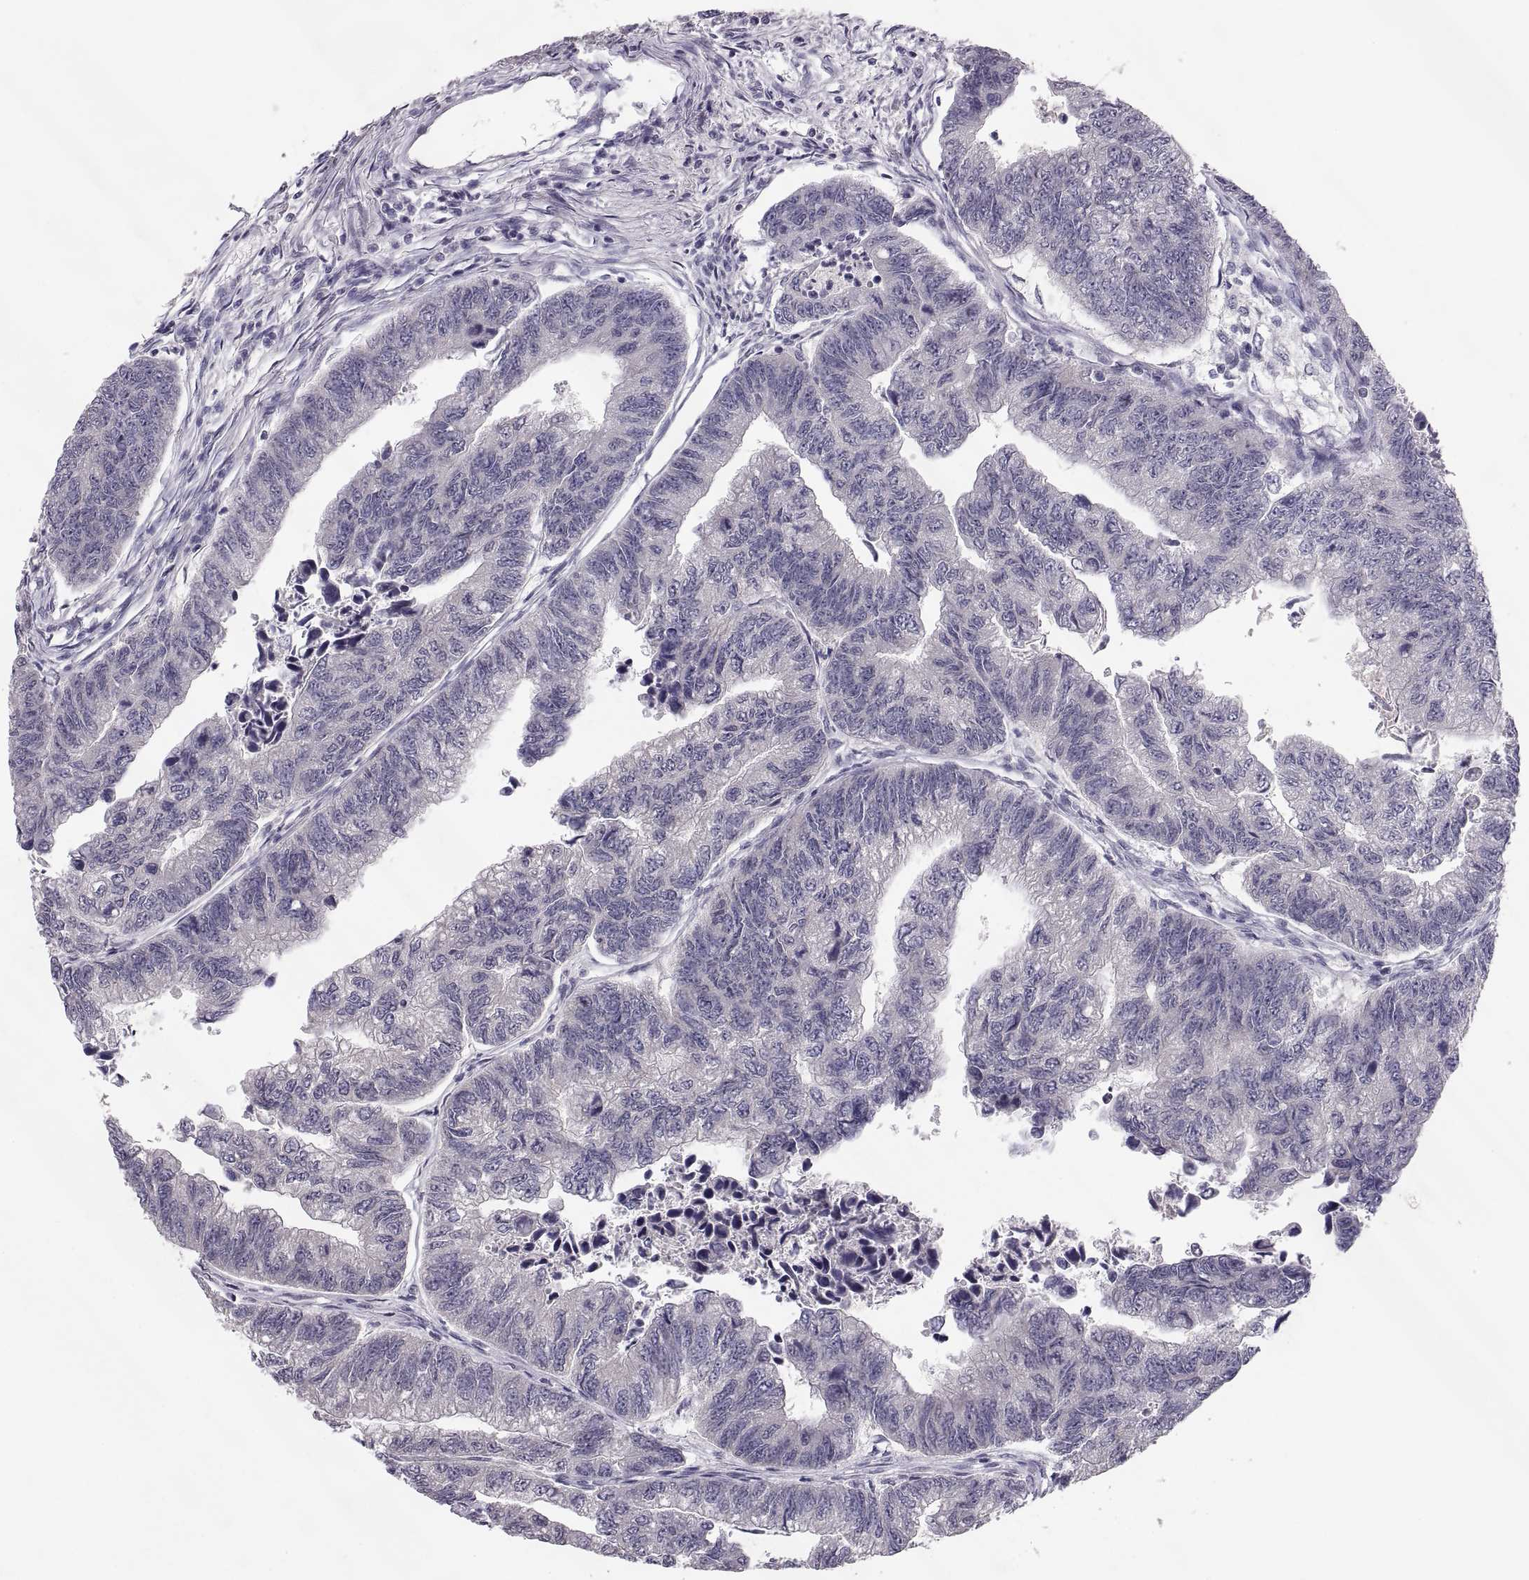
{"staining": {"intensity": "negative", "quantity": "none", "location": "none"}, "tissue": "colorectal cancer", "cell_type": "Tumor cells", "image_type": "cancer", "snomed": [{"axis": "morphology", "description": "Adenocarcinoma, NOS"}, {"axis": "topography", "description": "Colon"}], "caption": "Tumor cells show no significant protein positivity in colorectal cancer.", "gene": "PAX2", "patient": {"sex": "female", "age": 65}}